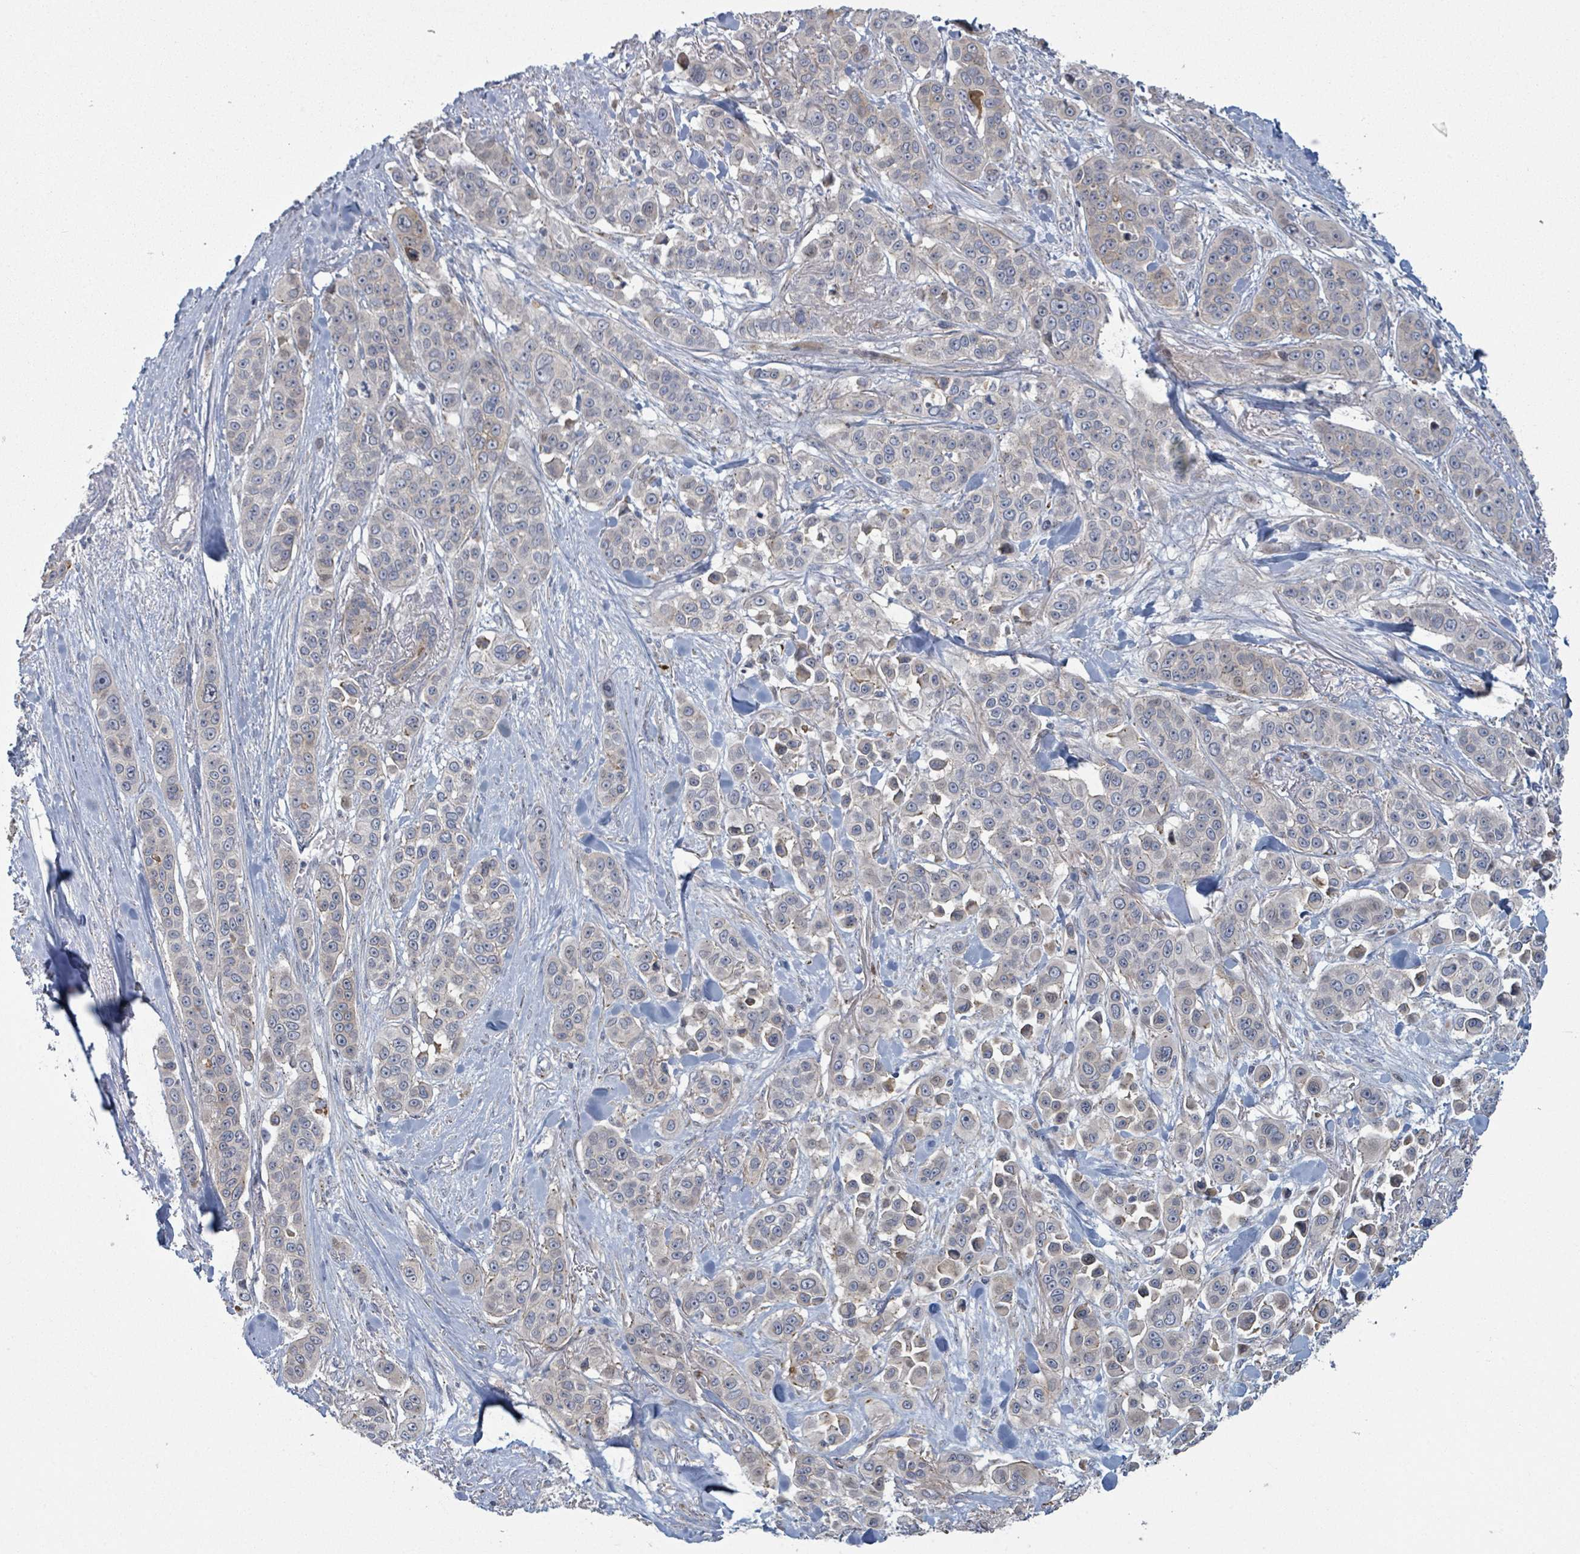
{"staining": {"intensity": "moderate", "quantity": "<25%", "location": "cytoplasmic/membranous"}, "tissue": "skin cancer", "cell_type": "Tumor cells", "image_type": "cancer", "snomed": [{"axis": "morphology", "description": "Squamous cell carcinoma, NOS"}, {"axis": "topography", "description": "Skin"}], "caption": "Protein expression analysis of human skin cancer reveals moderate cytoplasmic/membranous positivity in about <25% of tumor cells.", "gene": "COL5A3", "patient": {"sex": "male", "age": 67}}